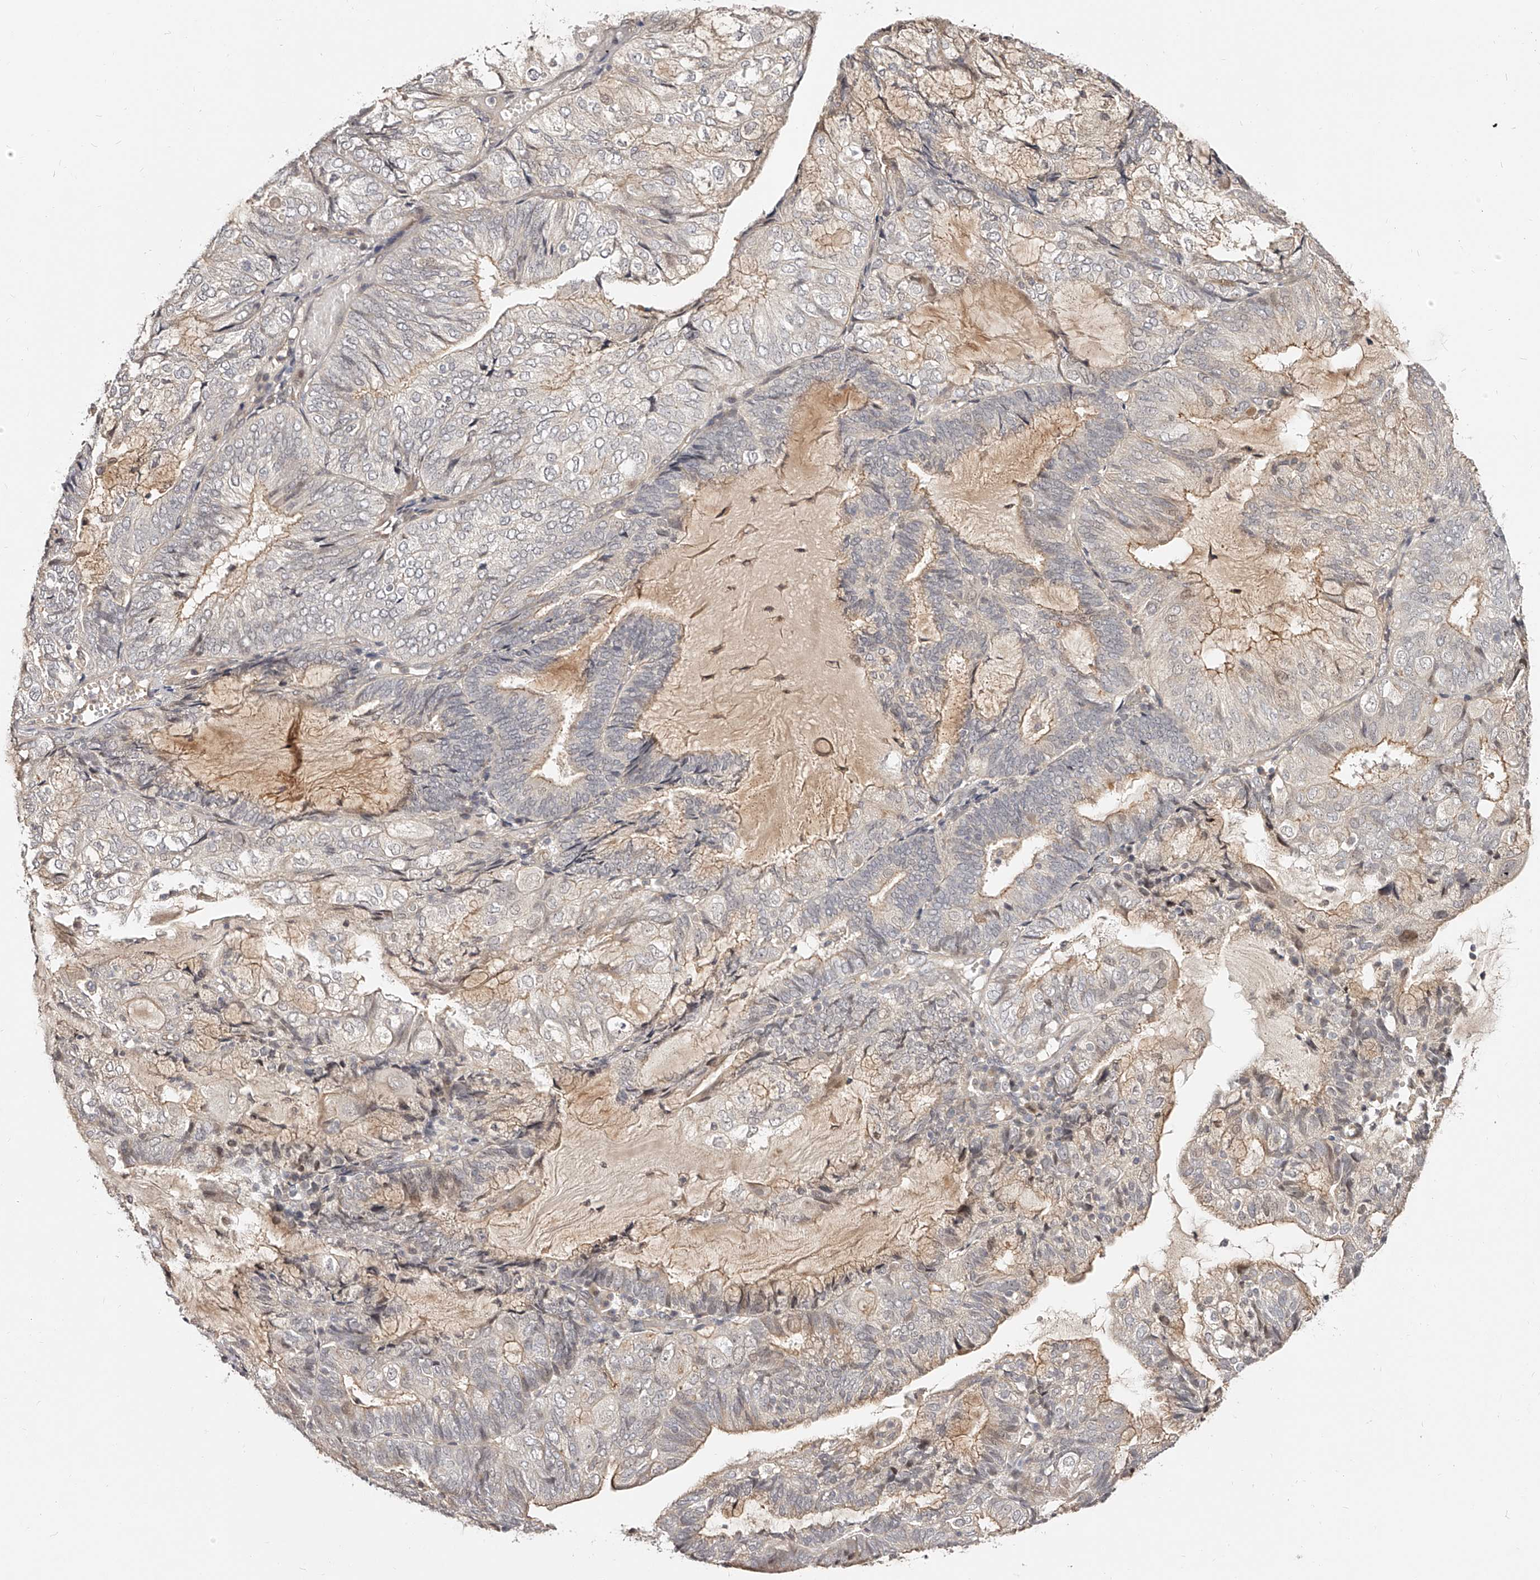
{"staining": {"intensity": "negative", "quantity": "none", "location": "none"}, "tissue": "endometrial cancer", "cell_type": "Tumor cells", "image_type": "cancer", "snomed": [{"axis": "morphology", "description": "Adenocarcinoma, NOS"}, {"axis": "topography", "description": "Endometrium"}], "caption": "A high-resolution histopathology image shows immunohistochemistry (IHC) staining of endometrial adenocarcinoma, which shows no significant staining in tumor cells. (Stains: DAB IHC with hematoxylin counter stain, Microscopy: brightfield microscopy at high magnification).", "gene": "ZNF789", "patient": {"sex": "female", "age": 81}}